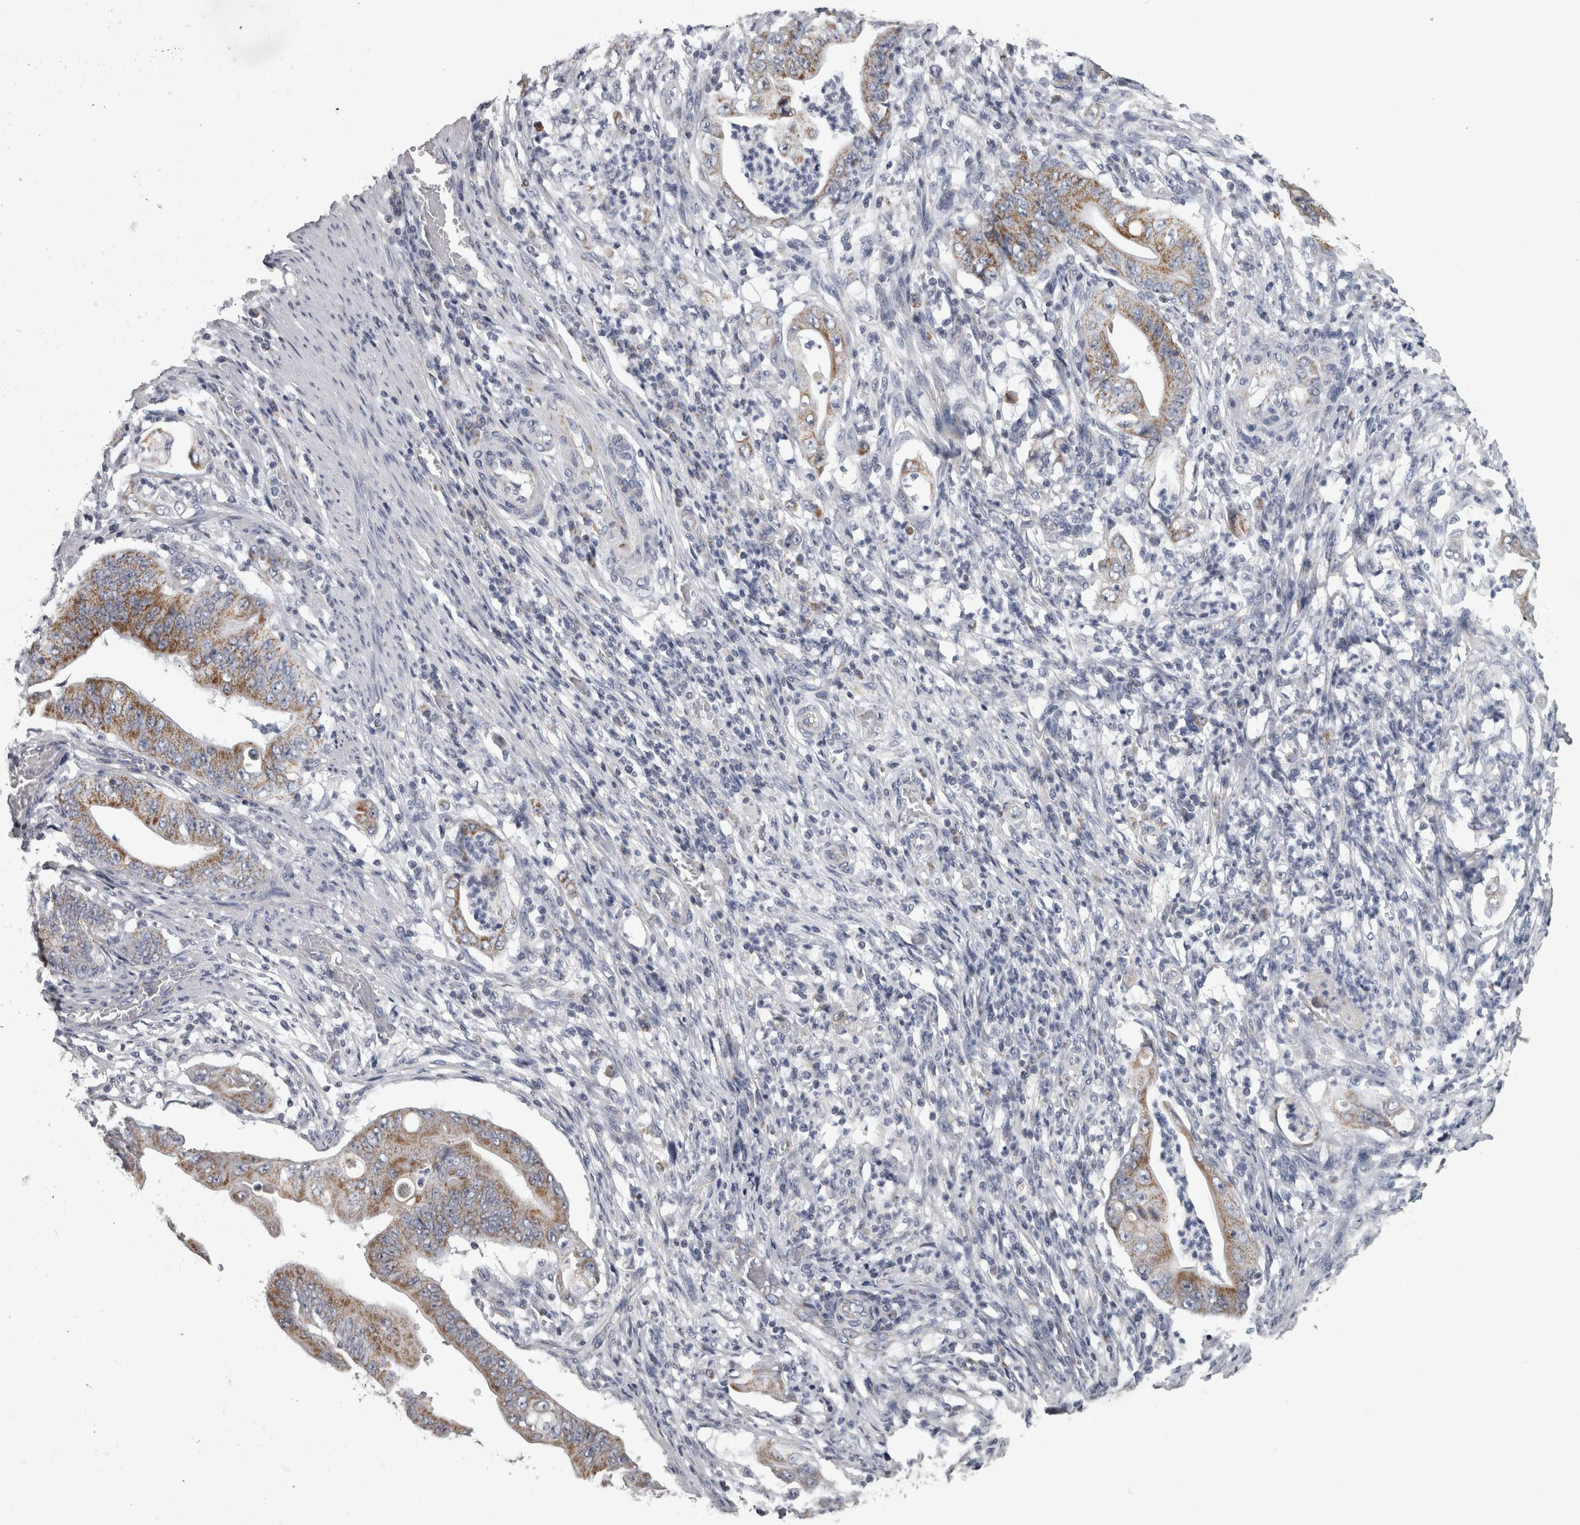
{"staining": {"intensity": "moderate", "quantity": ">75%", "location": "cytoplasmic/membranous"}, "tissue": "stomach cancer", "cell_type": "Tumor cells", "image_type": "cancer", "snomed": [{"axis": "morphology", "description": "Adenocarcinoma, NOS"}, {"axis": "topography", "description": "Stomach"}], "caption": "IHC micrograph of neoplastic tissue: adenocarcinoma (stomach) stained using immunohistochemistry (IHC) reveals medium levels of moderate protein expression localized specifically in the cytoplasmic/membranous of tumor cells, appearing as a cytoplasmic/membranous brown color.", "gene": "DBT", "patient": {"sex": "female", "age": 73}}